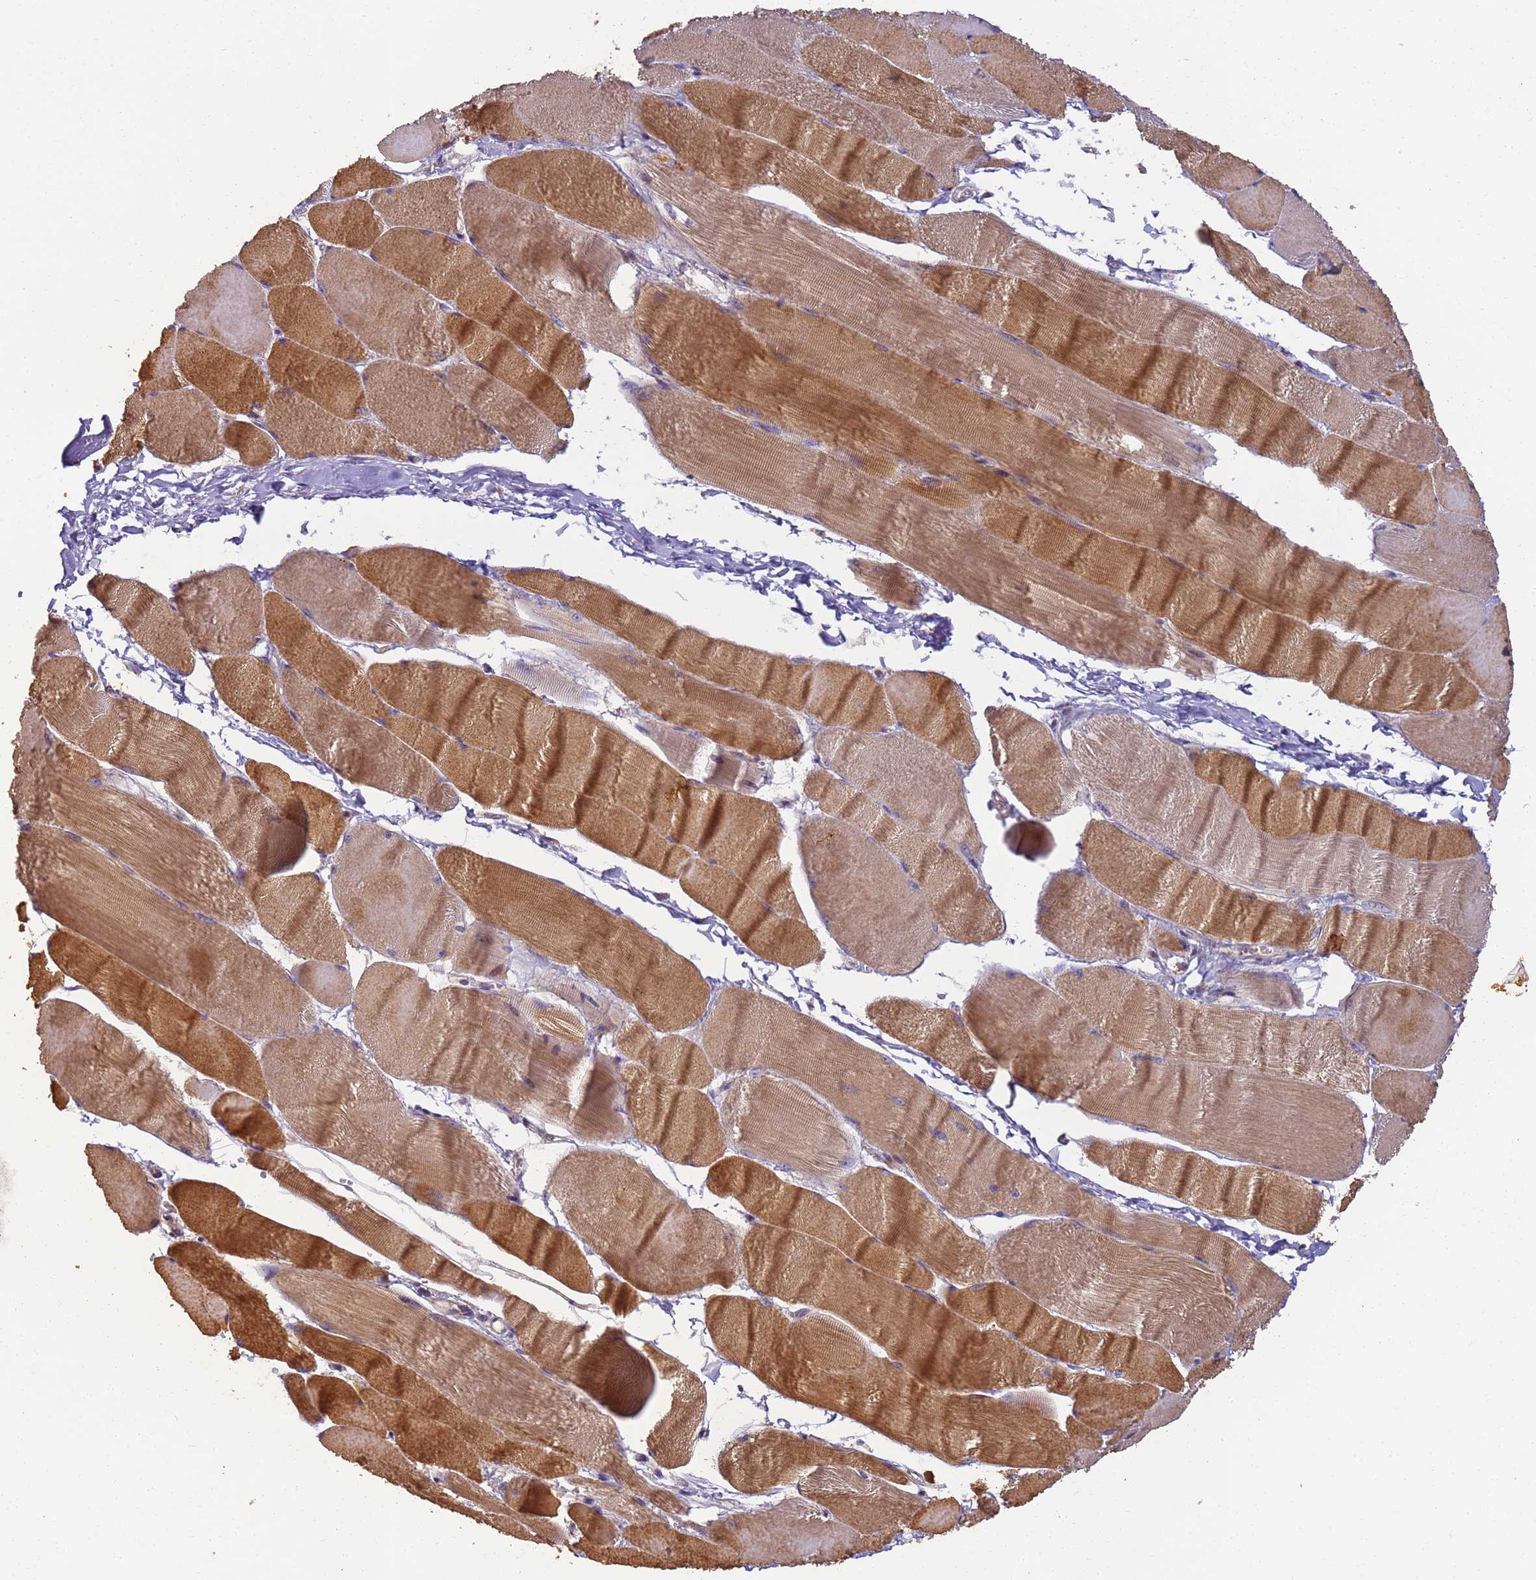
{"staining": {"intensity": "strong", "quantity": ">75%", "location": "cytoplasmic/membranous"}, "tissue": "skeletal muscle", "cell_type": "Myocytes", "image_type": "normal", "snomed": [{"axis": "morphology", "description": "Normal tissue, NOS"}, {"axis": "morphology", "description": "Basal cell carcinoma"}, {"axis": "topography", "description": "Skeletal muscle"}], "caption": "IHC micrograph of normal skeletal muscle: skeletal muscle stained using immunohistochemistry shows high levels of strong protein expression localized specifically in the cytoplasmic/membranous of myocytes, appearing as a cytoplasmic/membranous brown color.", "gene": "TIGAR", "patient": {"sex": "female", "age": 64}}